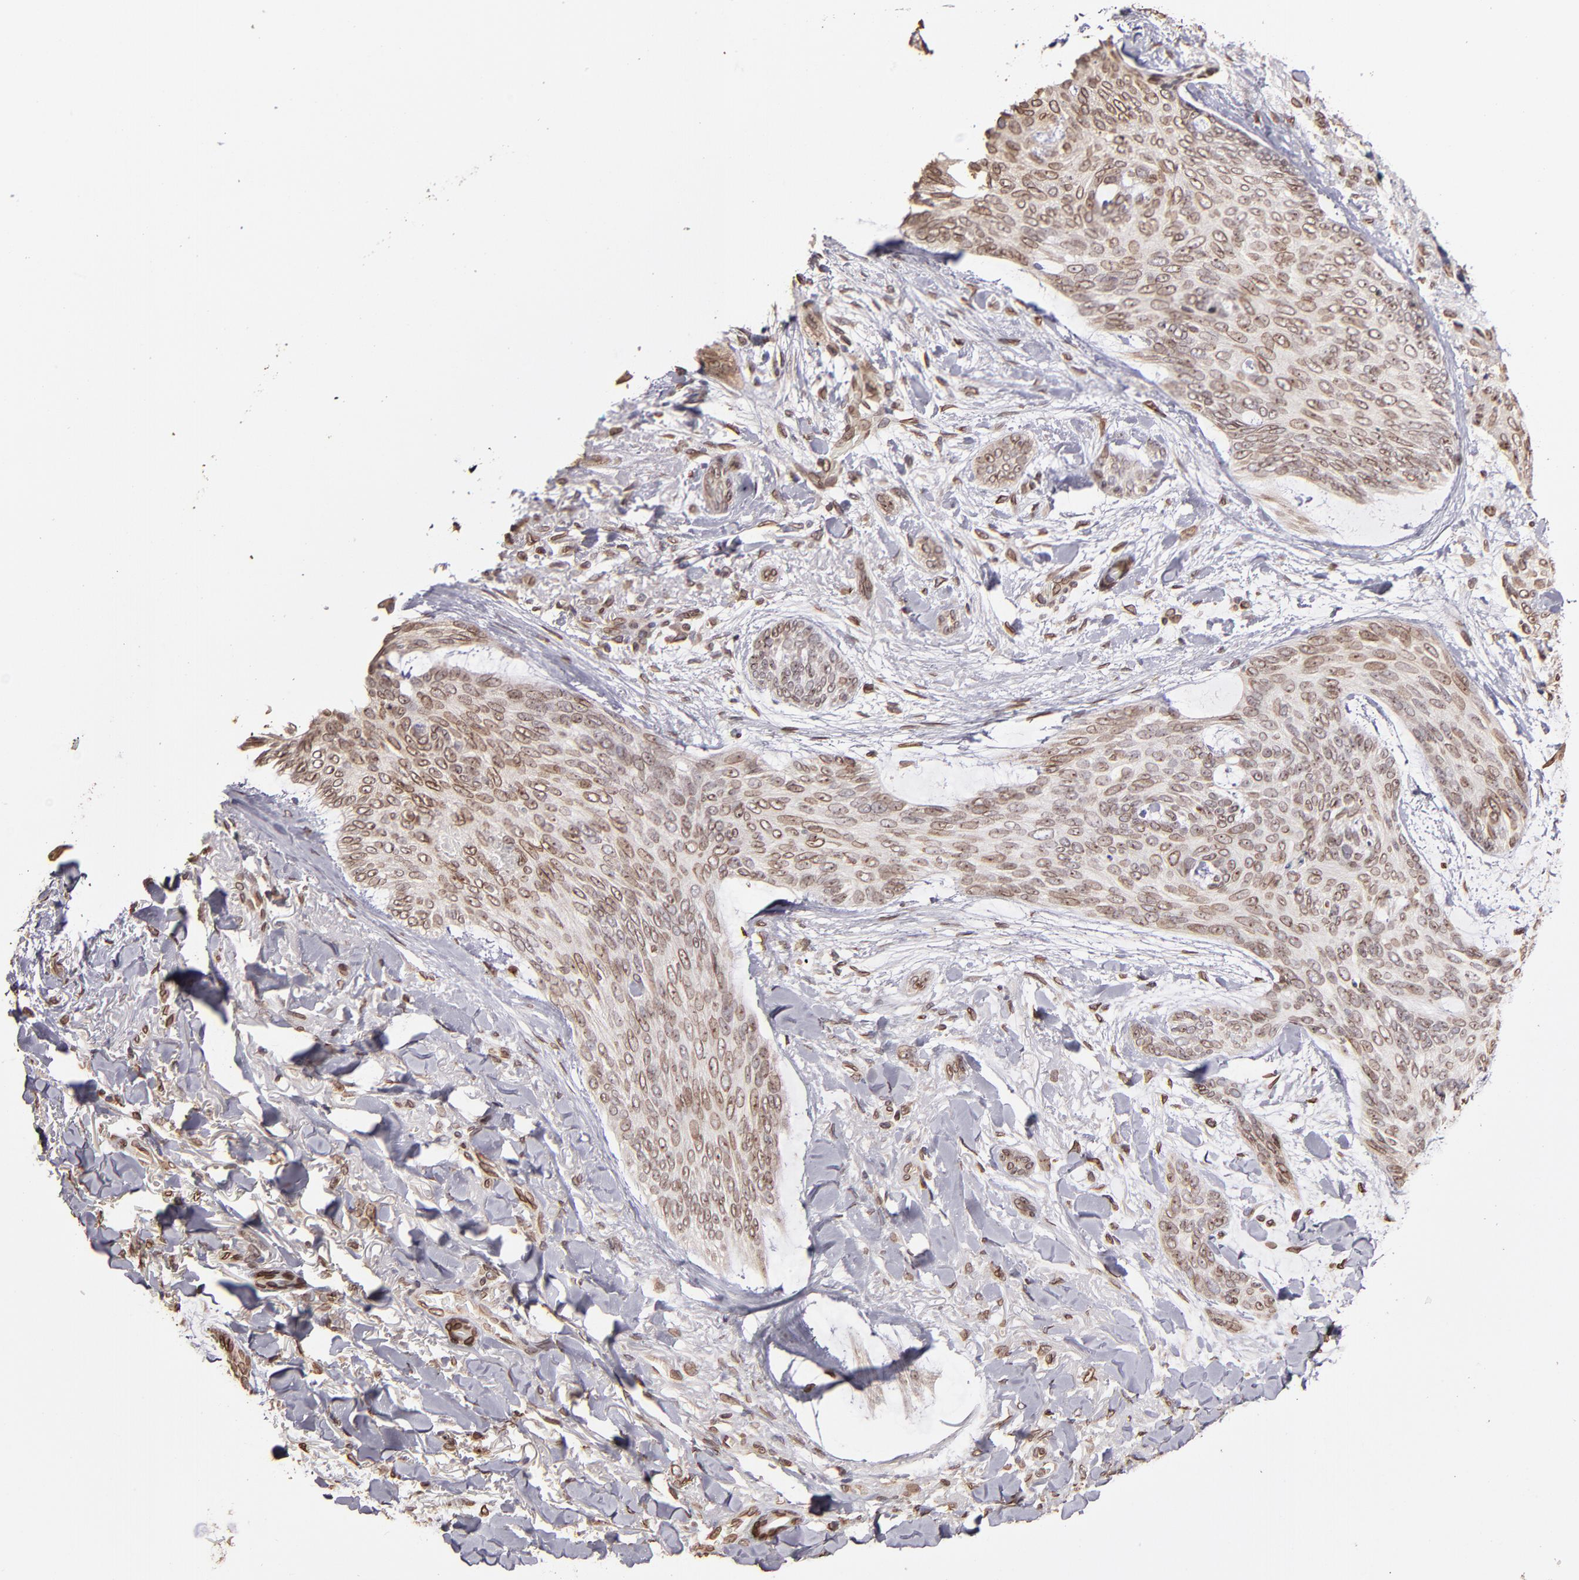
{"staining": {"intensity": "moderate", "quantity": ">75%", "location": "cytoplasmic/membranous,nuclear"}, "tissue": "skin cancer", "cell_type": "Tumor cells", "image_type": "cancer", "snomed": [{"axis": "morphology", "description": "Normal tissue, NOS"}, {"axis": "morphology", "description": "Basal cell carcinoma"}, {"axis": "topography", "description": "Skin"}], "caption": "Immunohistochemical staining of human skin cancer reveals moderate cytoplasmic/membranous and nuclear protein staining in about >75% of tumor cells.", "gene": "PUM3", "patient": {"sex": "female", "age": 71}}